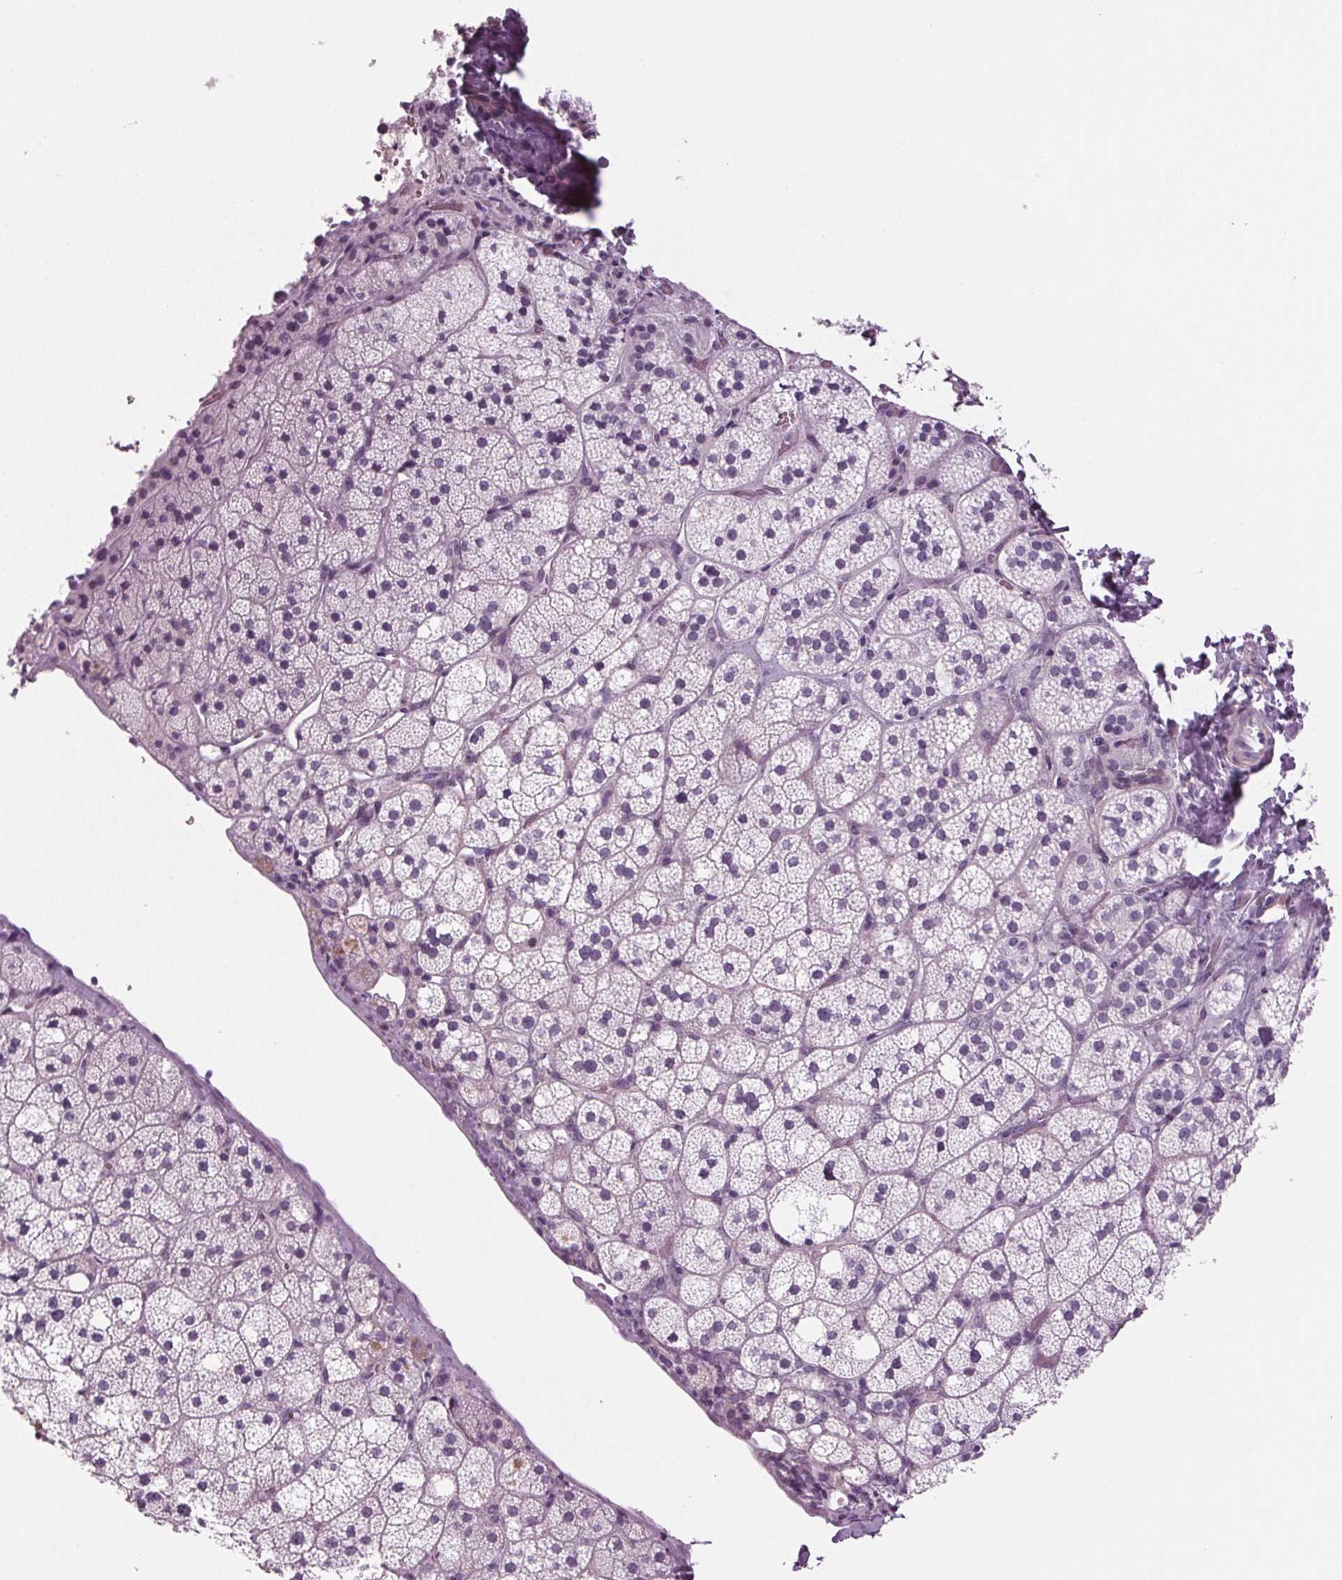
{"staining": {"intensity": "weak", "quantity": "<25%", "location": "cytoplasmic/membranous"}, "tissue": "adrenal gland", "cell_type": "Glandular cells", "image_type": "normal", "snomed": [{"axis": "morphology", "description": "Normal tissue, NOS"}, {"axis": "topography", "description": "Adrenal gland"}], "caption": "Immunohistochemical staining of normal adrenal gland displays no significant expression in glandular cells. The staining is performed using DAB brown chromogen with nuclei counter-stained in using hematoxylin.", "gene": "BHLHE22", "patient": {"sex": "male", "age": 53}}